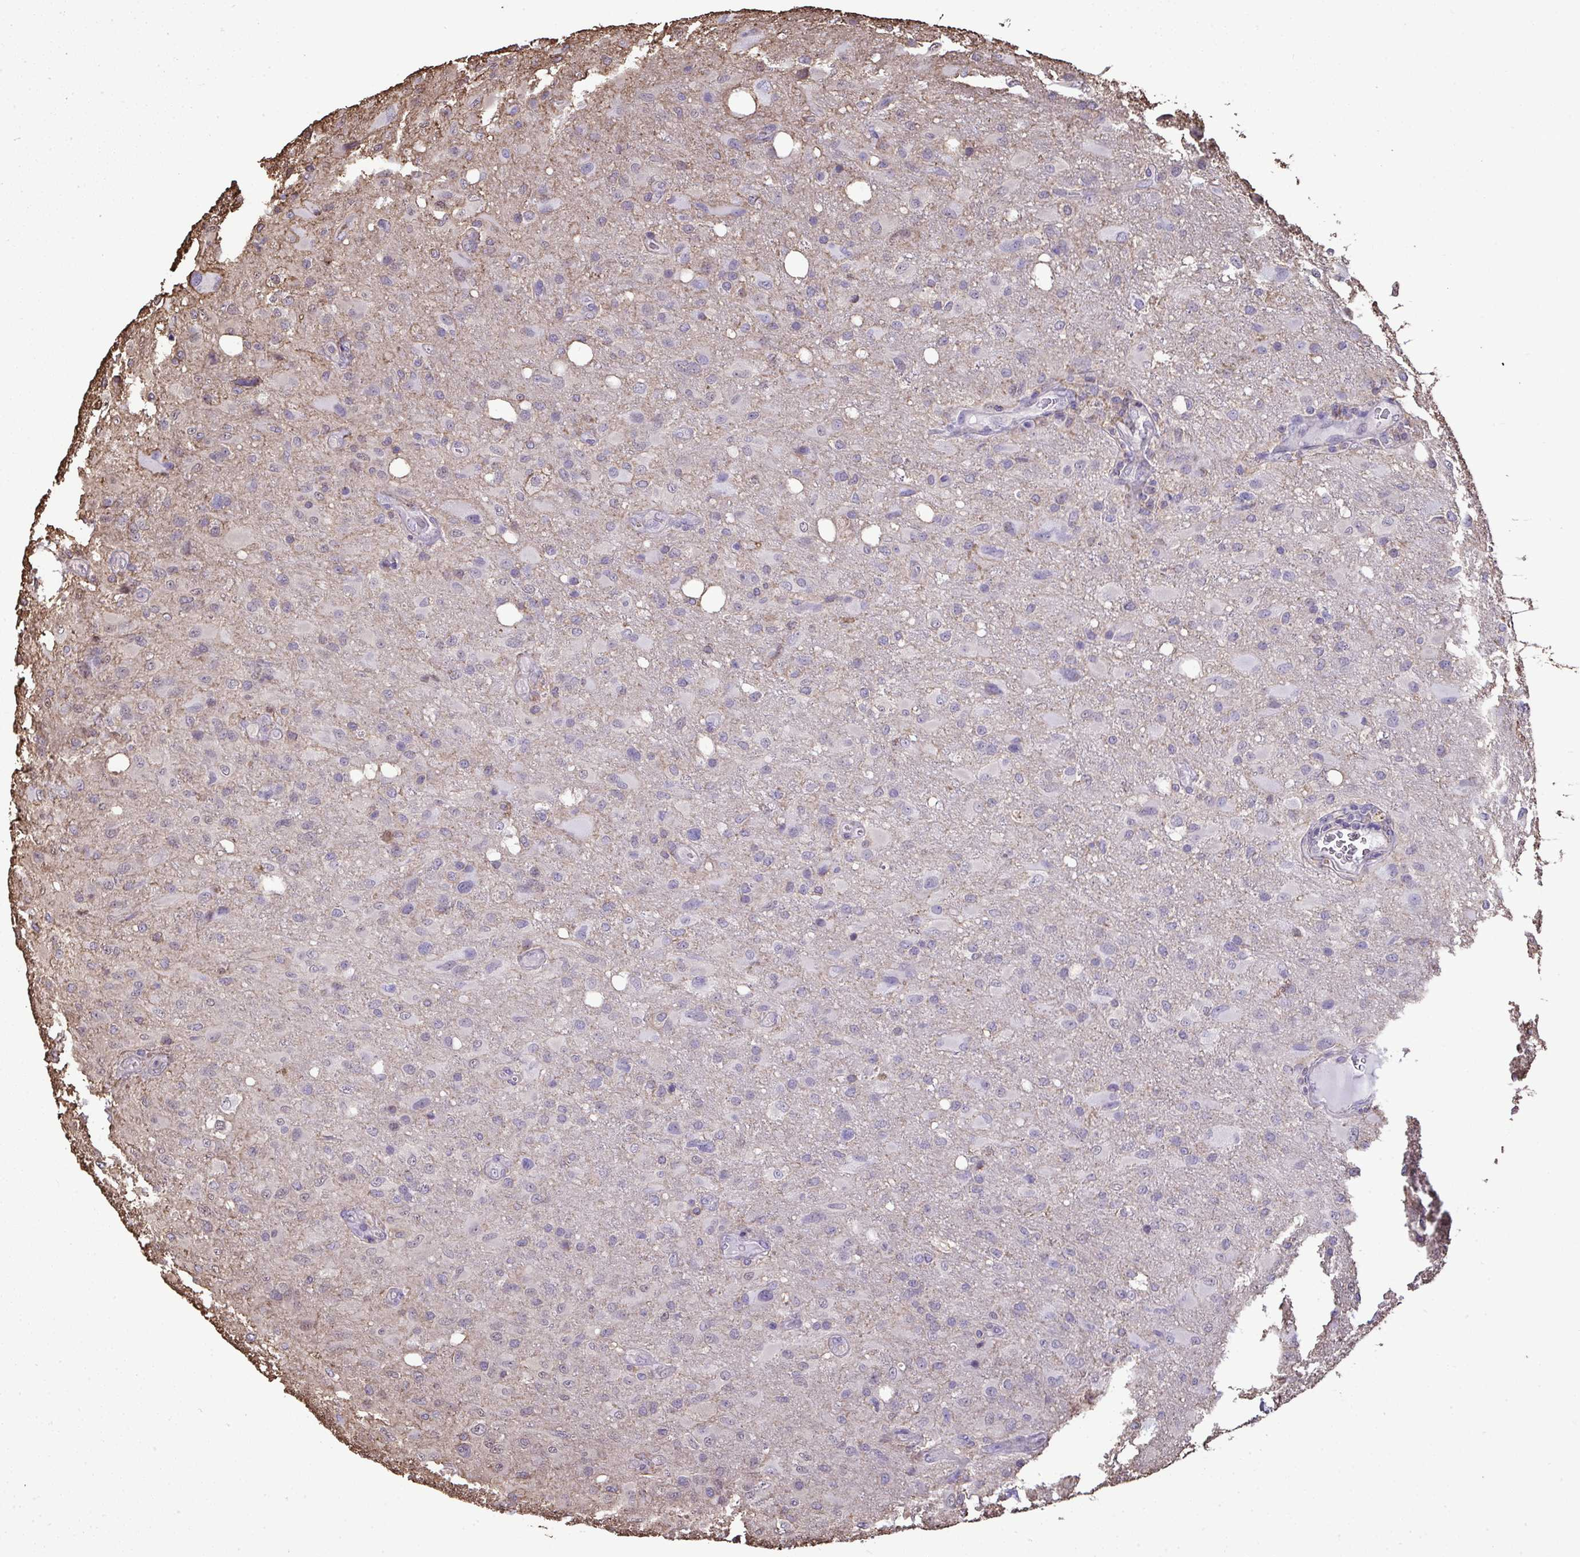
{"staining": {"intensity": "negative", "quantity": "none", "location": "none"}, "tissue": "glioma", "cell_type": "Tumor cells", "image_type": "cancer", "snomed": [{"axis": "morphology", "description": "Glioma, malignant, High grade"}, {"axis": "topography", "description": "Brain"}], "caption": "Tumor cells are negative for protein expression in human glioma.", "gene": "ANXA5", "patient": {"sex": "male", "age": 53}}